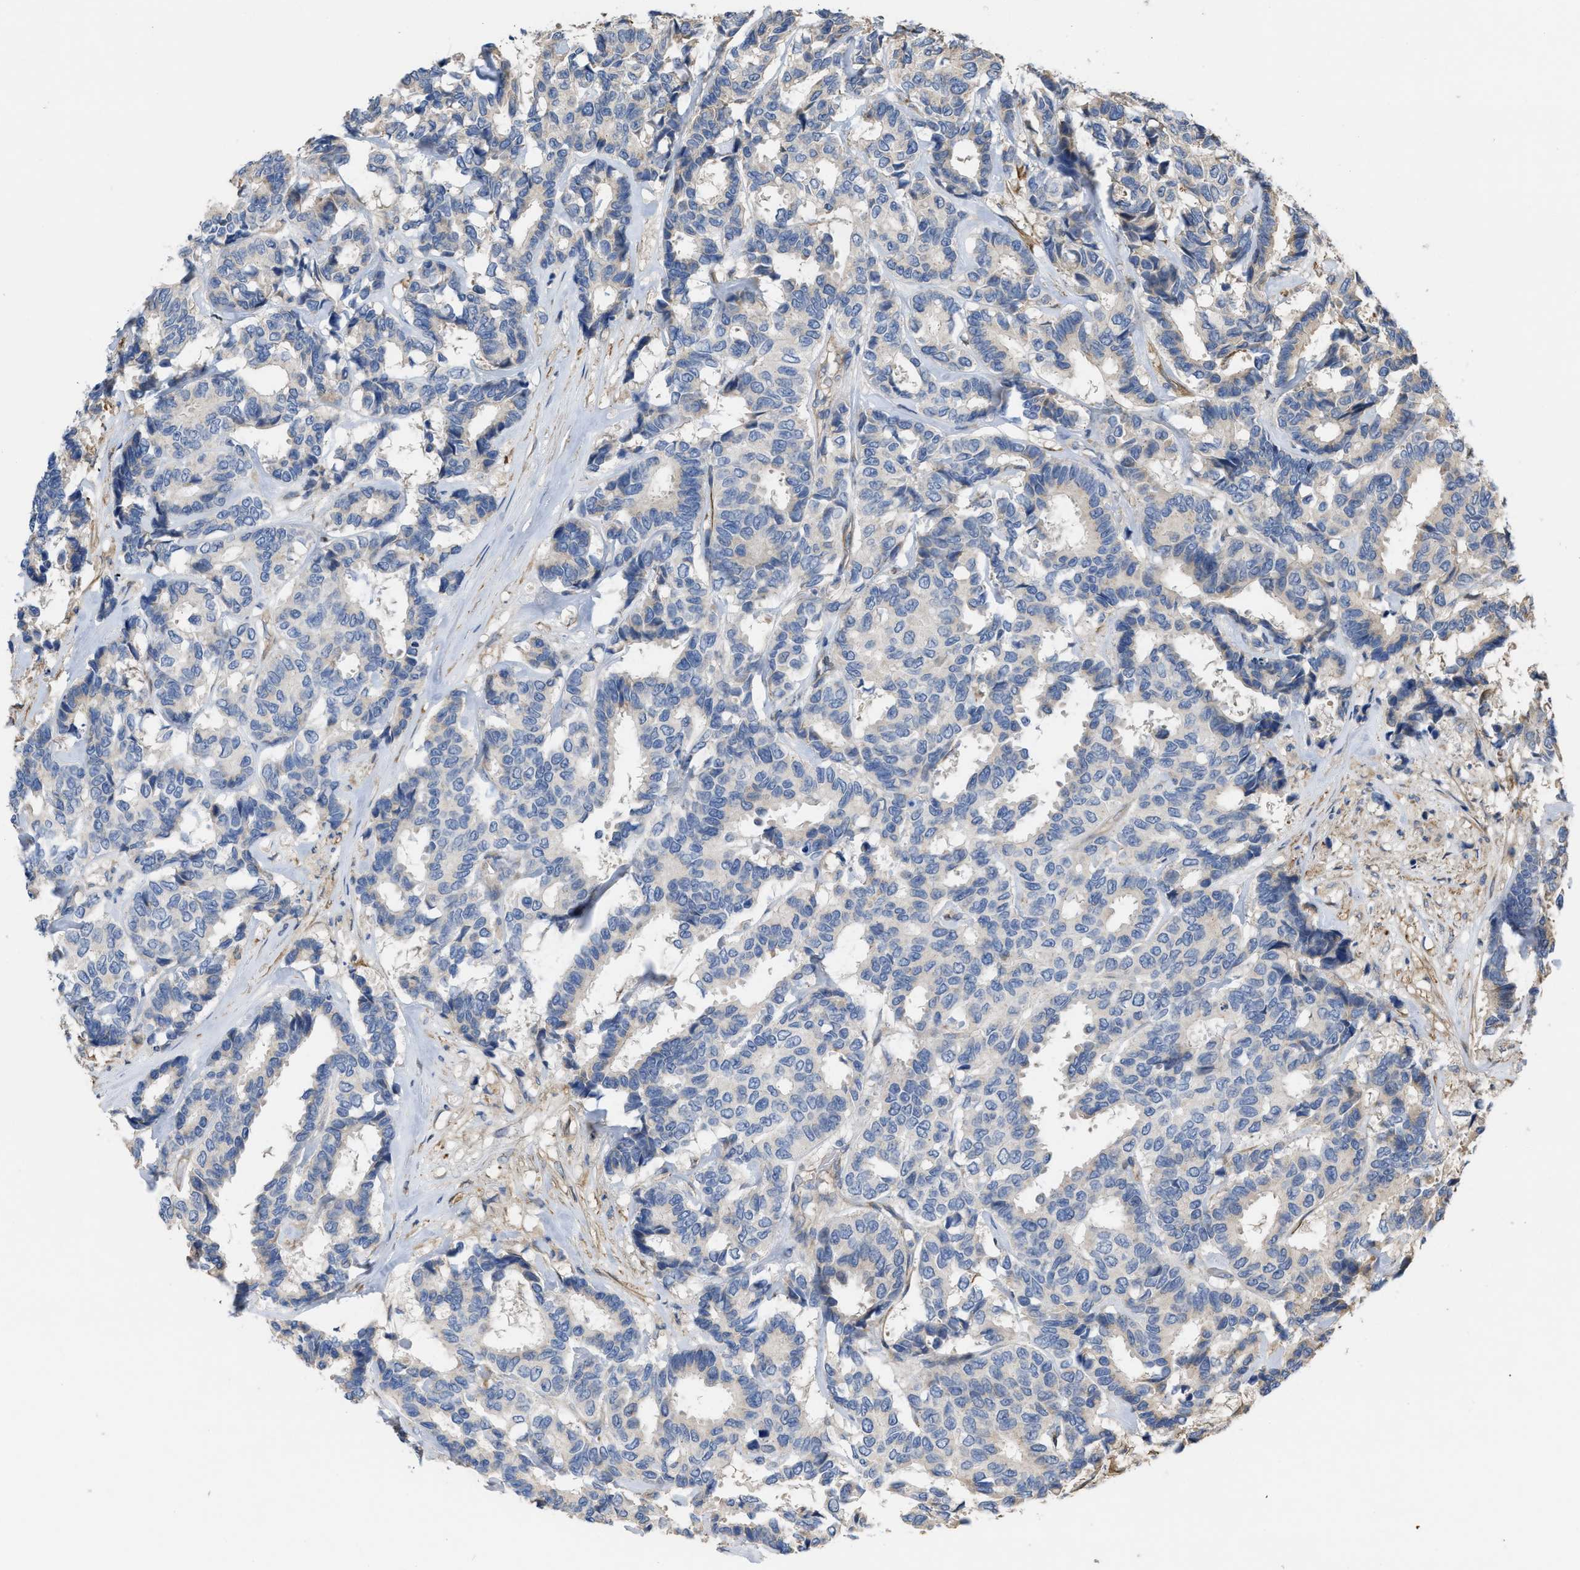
{"staining": {"intensity": "negative", "quantity": "none", "location": "none"}, "tissue": "breast cancer", "cell_type": "Tumor cells", "image_type": "cancer", "snomed": [{"axis": "morphology", "description": "Duct carcinoma"}, {"axis": "topography", "description": "Breast"}], "caption": "A high-resolution photomicrograph shows immunohistochemistry staining of breast cancer, which reveals no significant positivity in tumor cells.", "gene": "SLC4A11", "patient": {"sex": "female", "age": 87}}